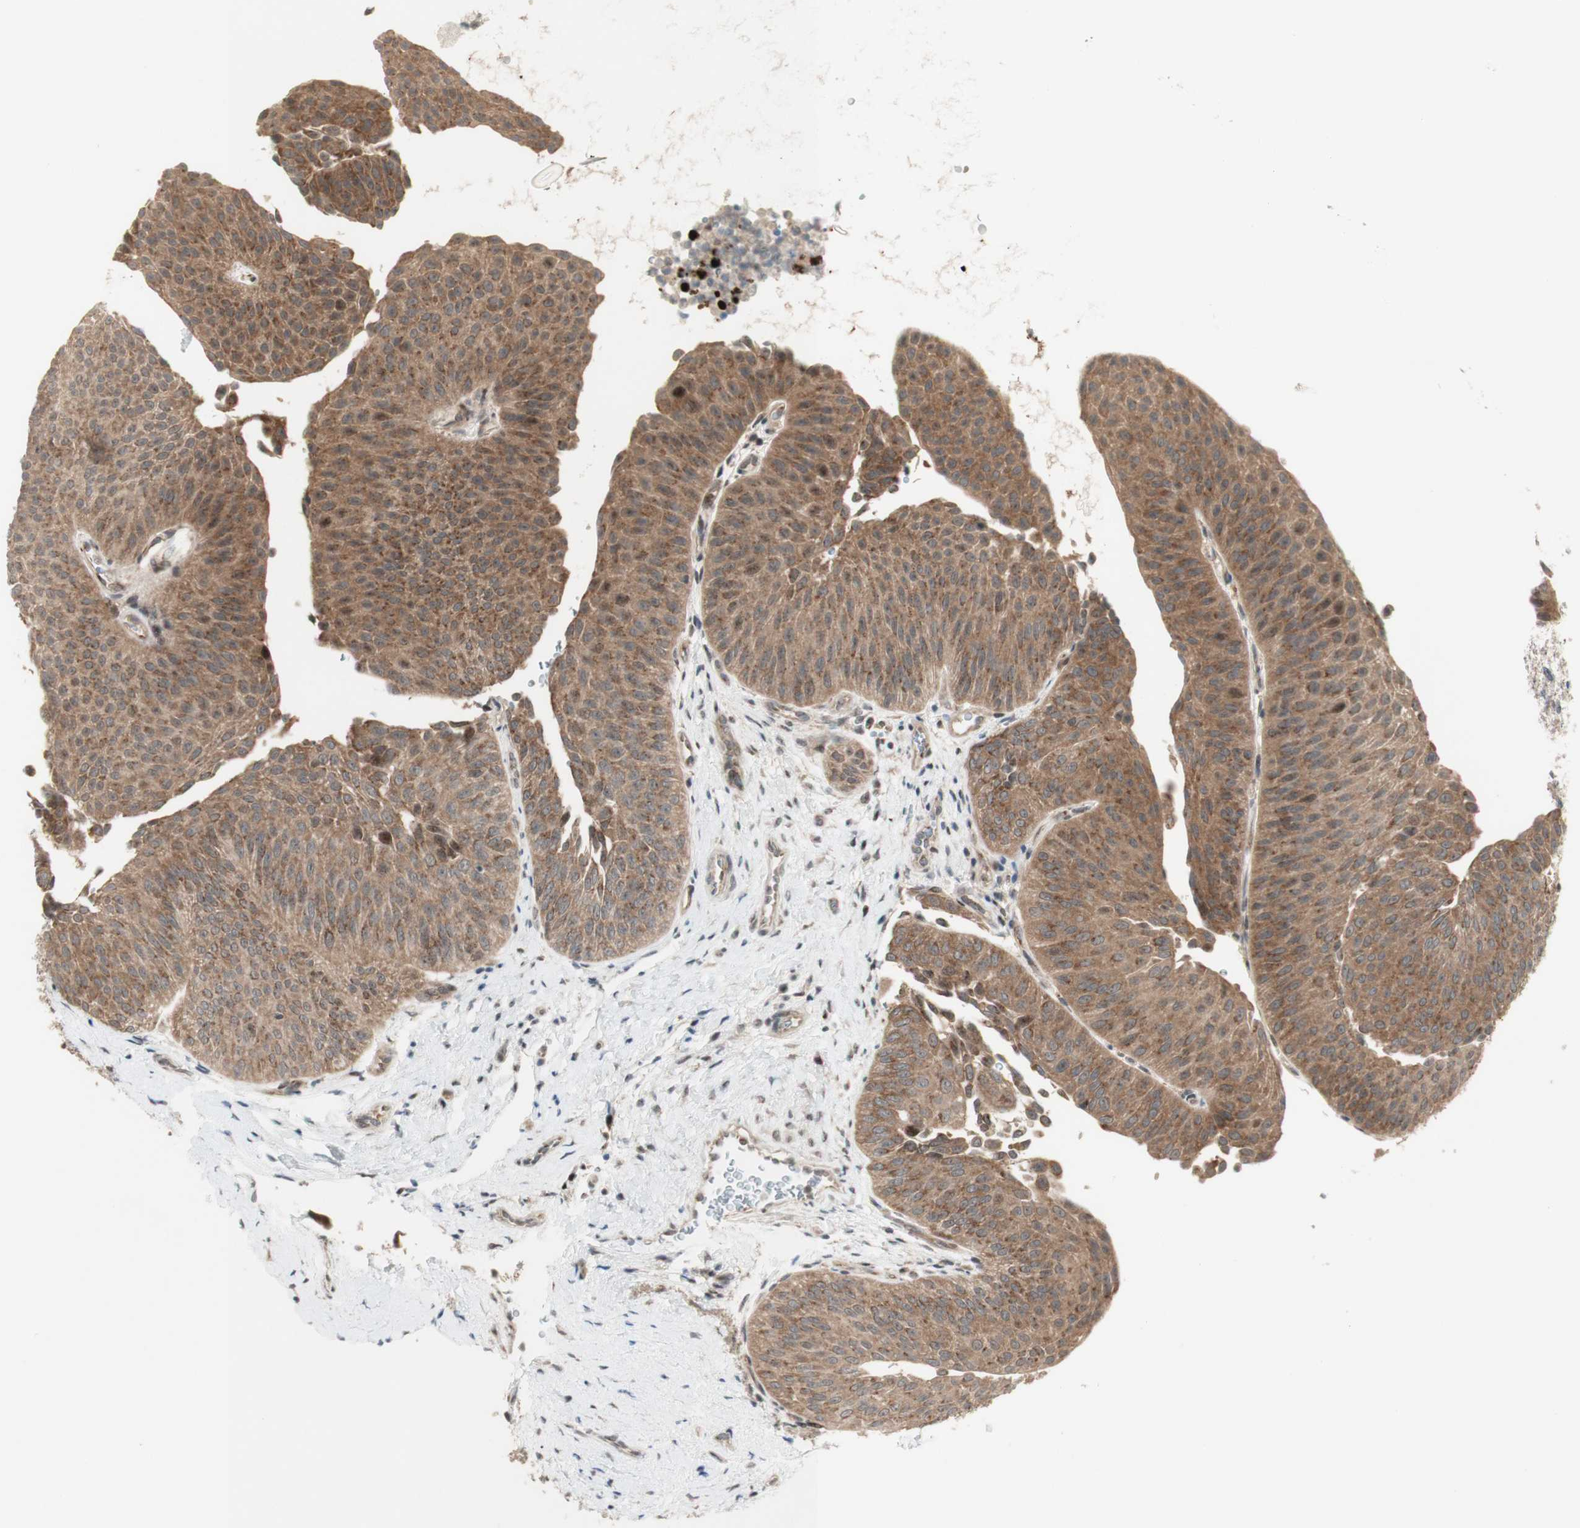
{"staining": {"intensity": "moderate", "quantity": ">75%", "location": "cytoplasmic/membranous"}, "tissue": "urothelial cancer", "cell_type": "Tumor cells", "image_type": "cancer", "snomed": [{"axis": "morphology", "description": "Urothelial carcinoma, Low grade"}, {"axis": "topography", "description": "Urinary bladder"}], "caption": "Immunohistochemical staining of urothelial carcinoma (low-grade) displays moderate cytoplasmic/membranous protein expression in approximately >75% of tumor cells.", "gene": "CYLD", "patient": {"sex": "female", "age": 60}}